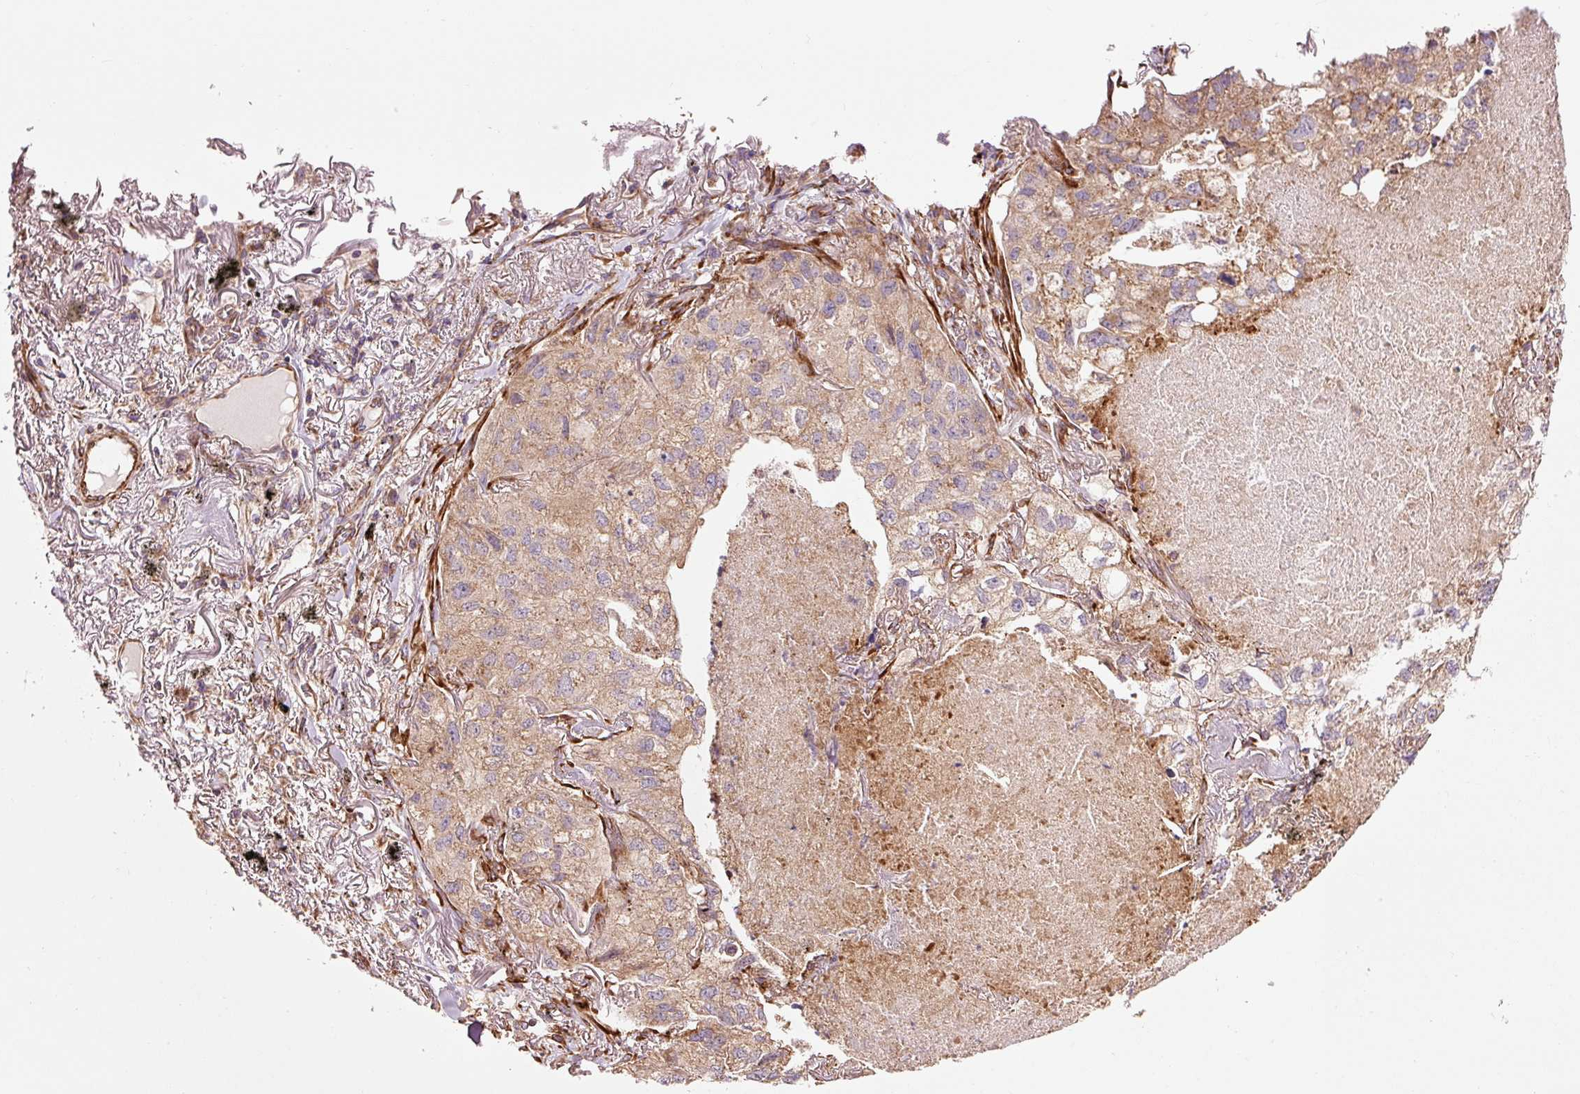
{"staining": {"intensity": "weak", "quantity": ">75%", "location": "cytoplasmic/membranous"}, "tissue": "lung cancer", "cell_type": "Tumor cells", "image_type": "cancer", "snomed": [{"axis": "morphology", "description": "Adenocarcinoma, NOS"}, {"axis": "topography", "description": "Lung"}], "caption": "Lung cancer stained with a brown dye displays weak cytoplasmic/membranous positive staining in approximately >75% of tumor cells.", "gene": "ISCU", "patient": {"sex": "male", "age": 65}}